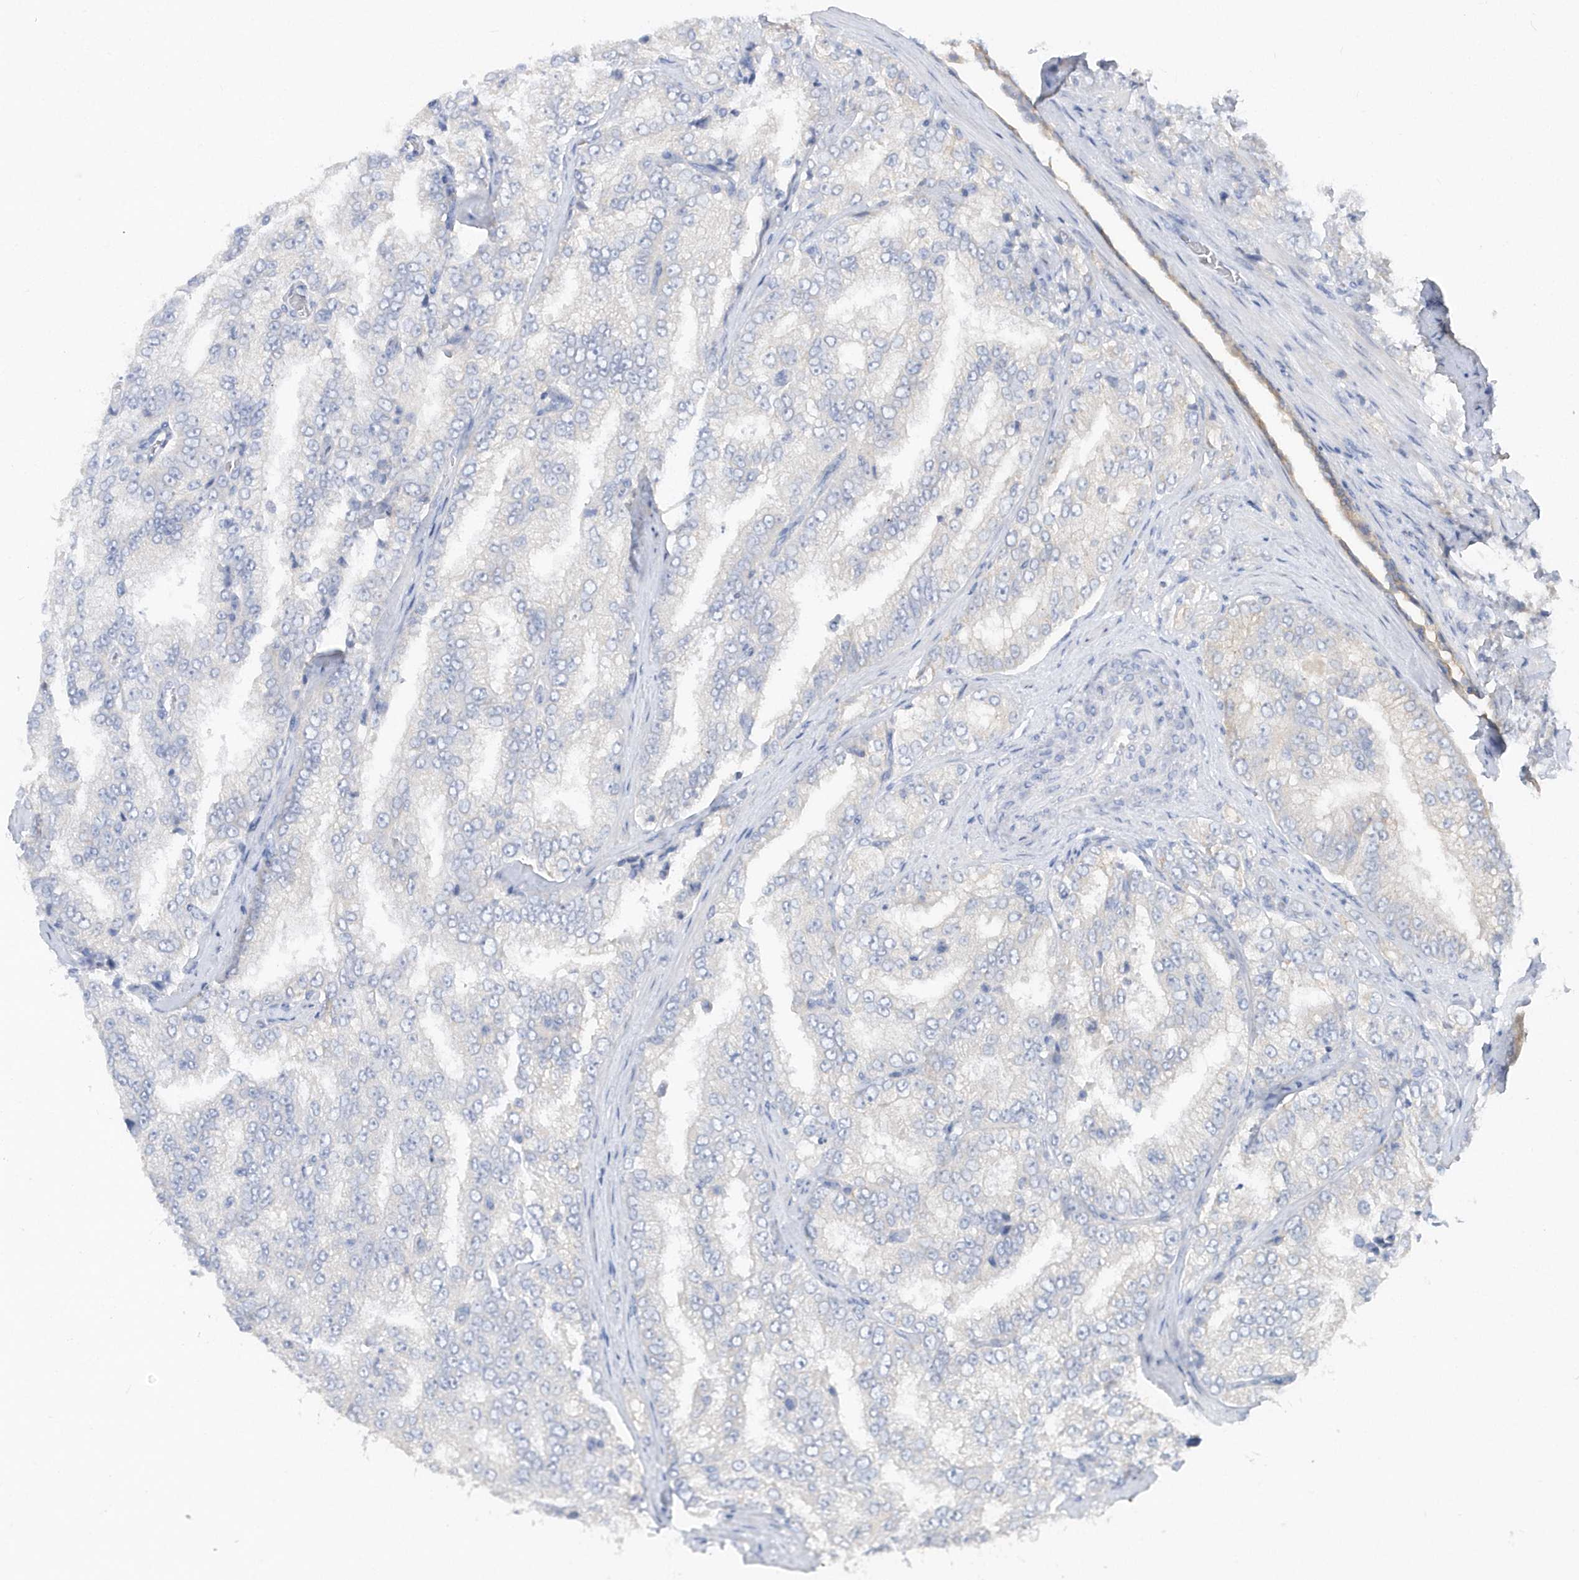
{"staining": {"intensity": "negative", "quantity": "none", "location": "none"}, "tissue": "prostate cancer", "cell_type": "Tumor cells", "image_type": "cancer", "snomed": [{"axis": "morphology", "description": "Adenocarcinoma, High grade"}, {"axis": "topography", "description": "Prostate"}], "caption": "This is a image of immunohistochemistry (IHC) staining of prostate adenocarcinoma (high-grade), which shows no expression in tumor cells. (IHC, brightfield microscopy, high magnification).", "gene": "RPE", "patient": {"sex": "male", "age": 58}}